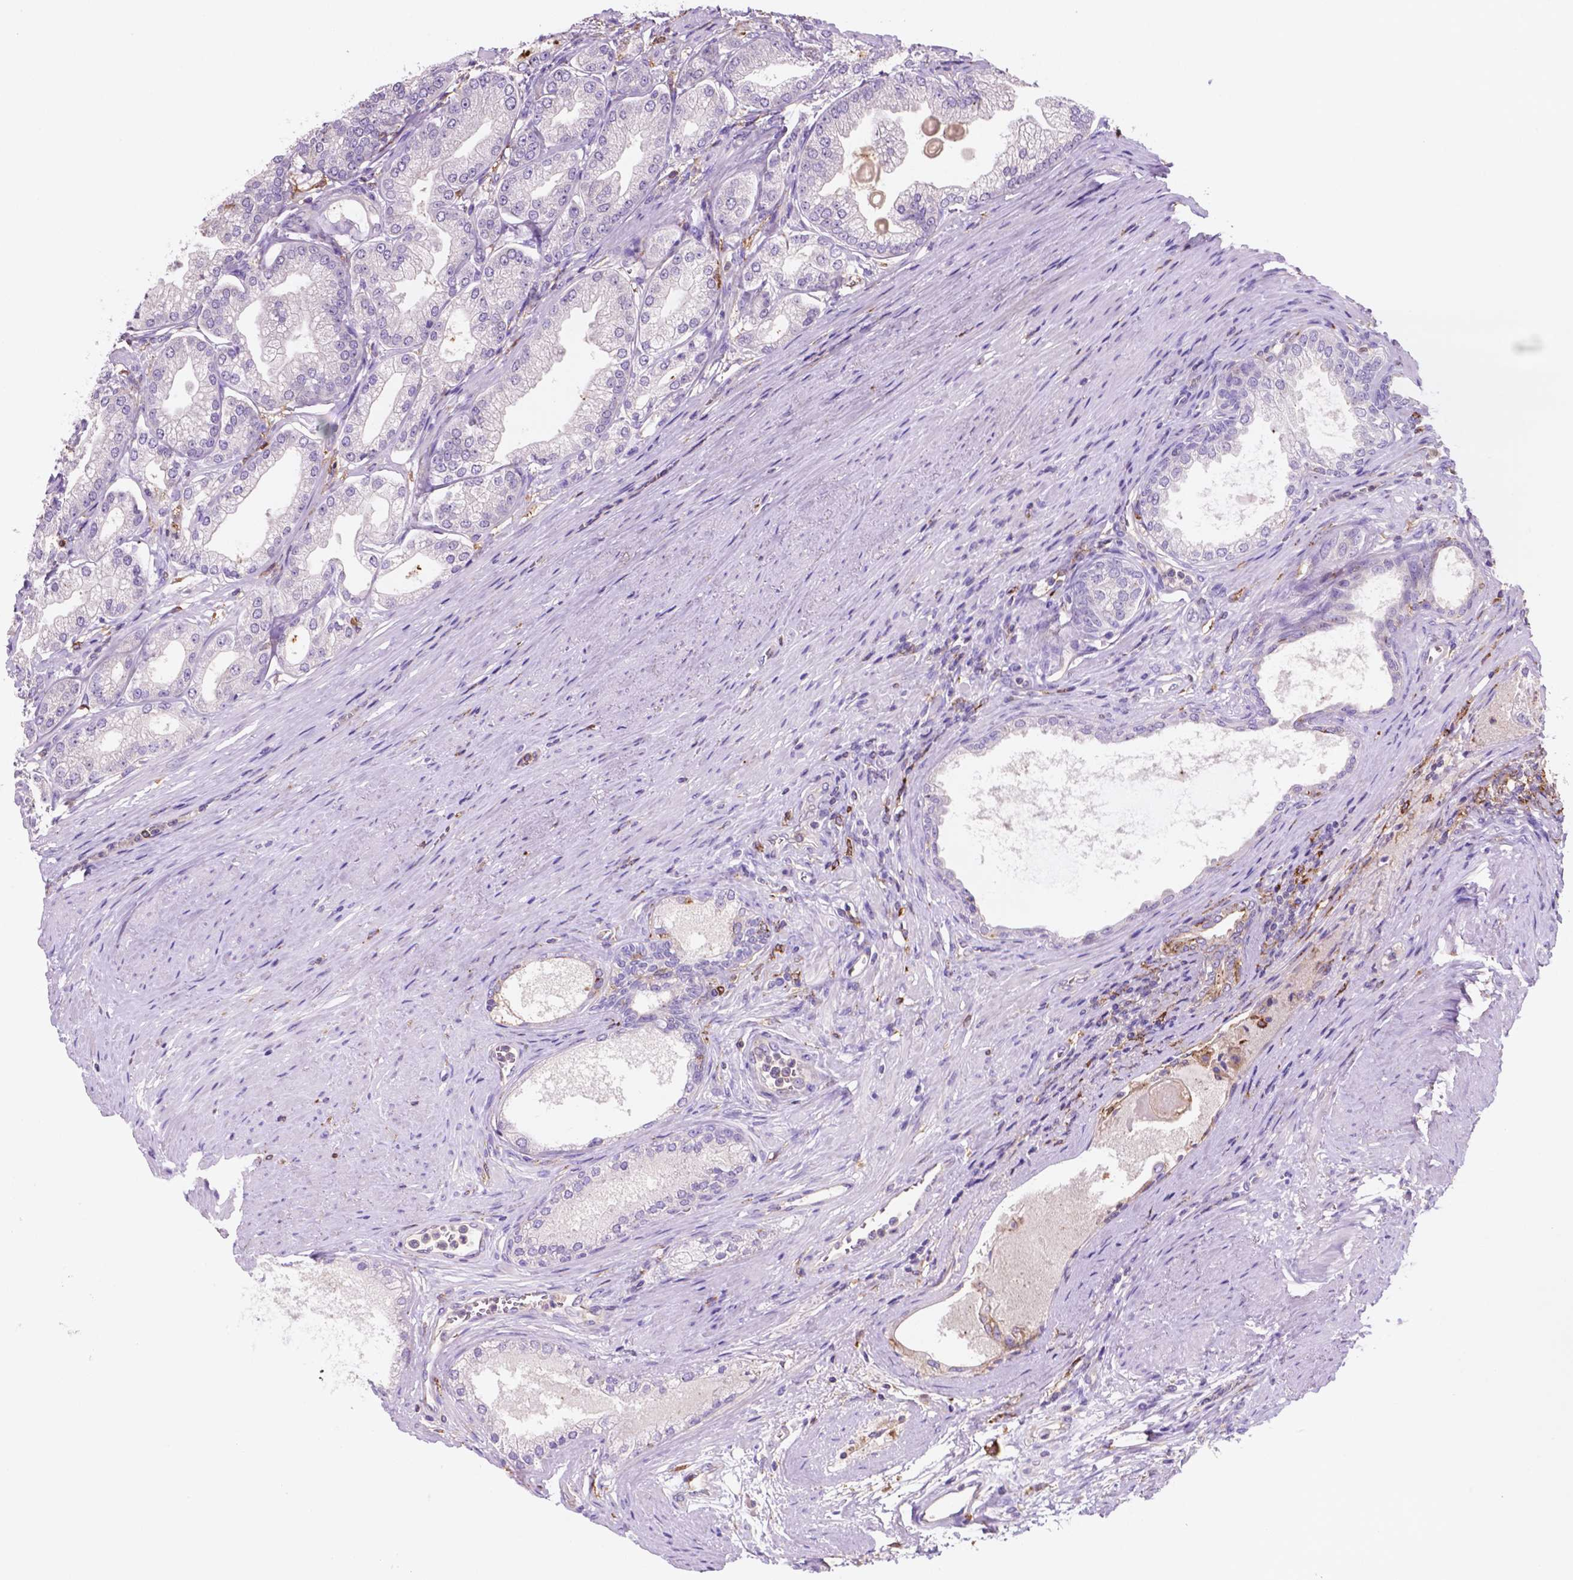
{"staining": {"intensity": "negative", "quantity": "none", "location": "none"}, "tissue": "prostate cancer", "cell_type": "Tumor cells", "image_type": "cancer", "snomed": [{"axis": "morphology", "description": "Adenocarcinoma, NOS"}, {"axis": "topography", "description": "Prostate and seminal vesicle, NOS"}, {"axis": "topography", "description": "Prostate"}], "caption": "Immunohistochemistry (IHC) image of human adenocarcinoma (prostate) stained for a protein (brown), which demonstrates no expression in tumor cells. (Brightfield microscopy of DAB (3,3'-diaminobenzidine) immunohistochemistry at high magnification).", "gene": "MKRN2OS", "patient": {"sex": "male", "age": 77}}